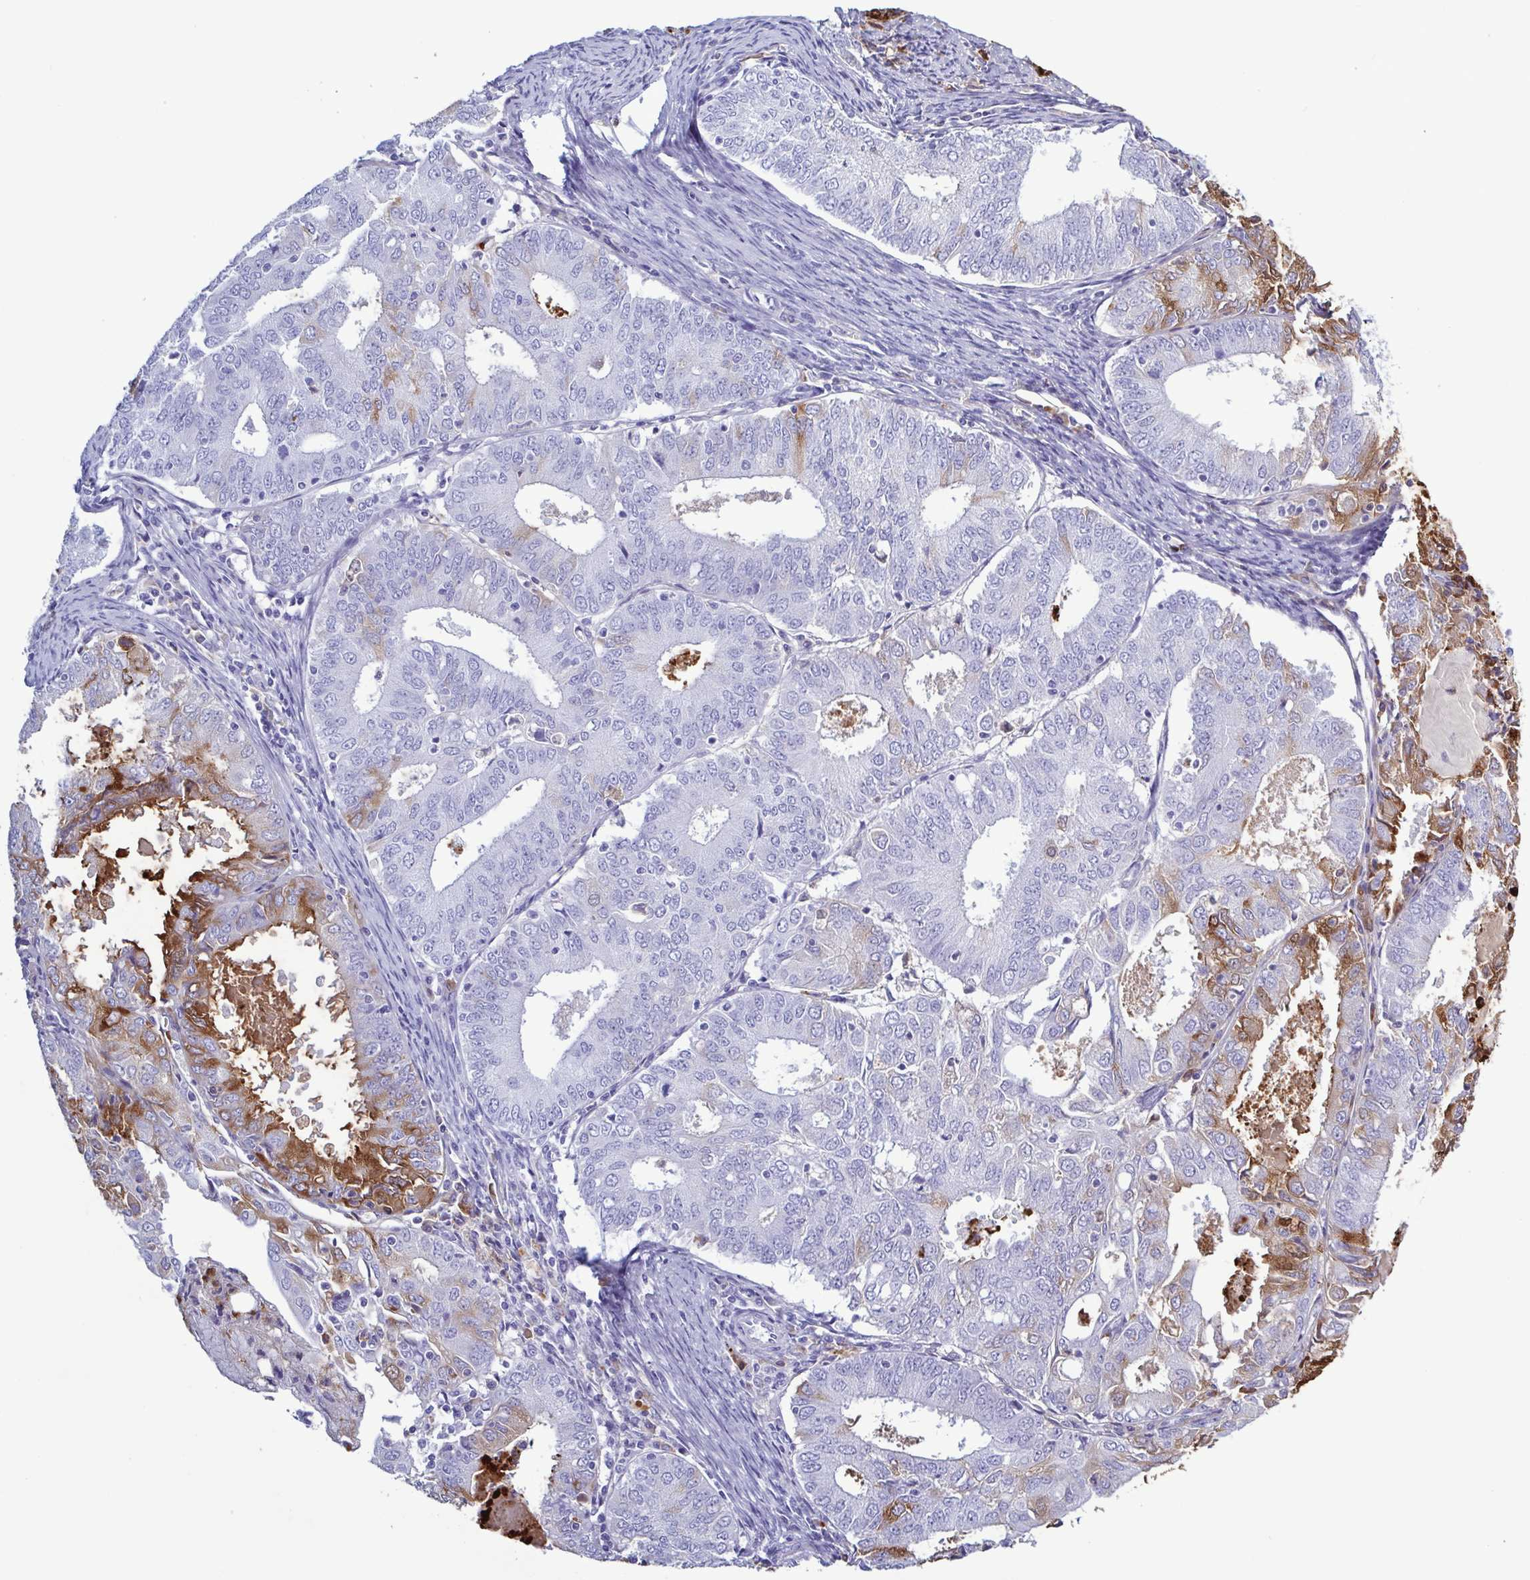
{"staining": {"intensity": "moderate", "quantity": "<25%", "location": "cytoplasmic/membranous,nuclear"}, "tissue": "endometrial cancer", "cell_type": "Tumor cells", "image_type": "cancer", "snomed": [{"axis": "morphology", "description": "Adenocarcinoma, NOS"}, {"axis": "topography", "description": "Endometrium"}], "caption": "An image of endometrial adenocarcinoma stained for a protein displays moderate cytoplasmic/membranous and nuclear brown staining in tumor cells.", "gene": "LTF", "patient": {"sex": "female", "age": 57}}